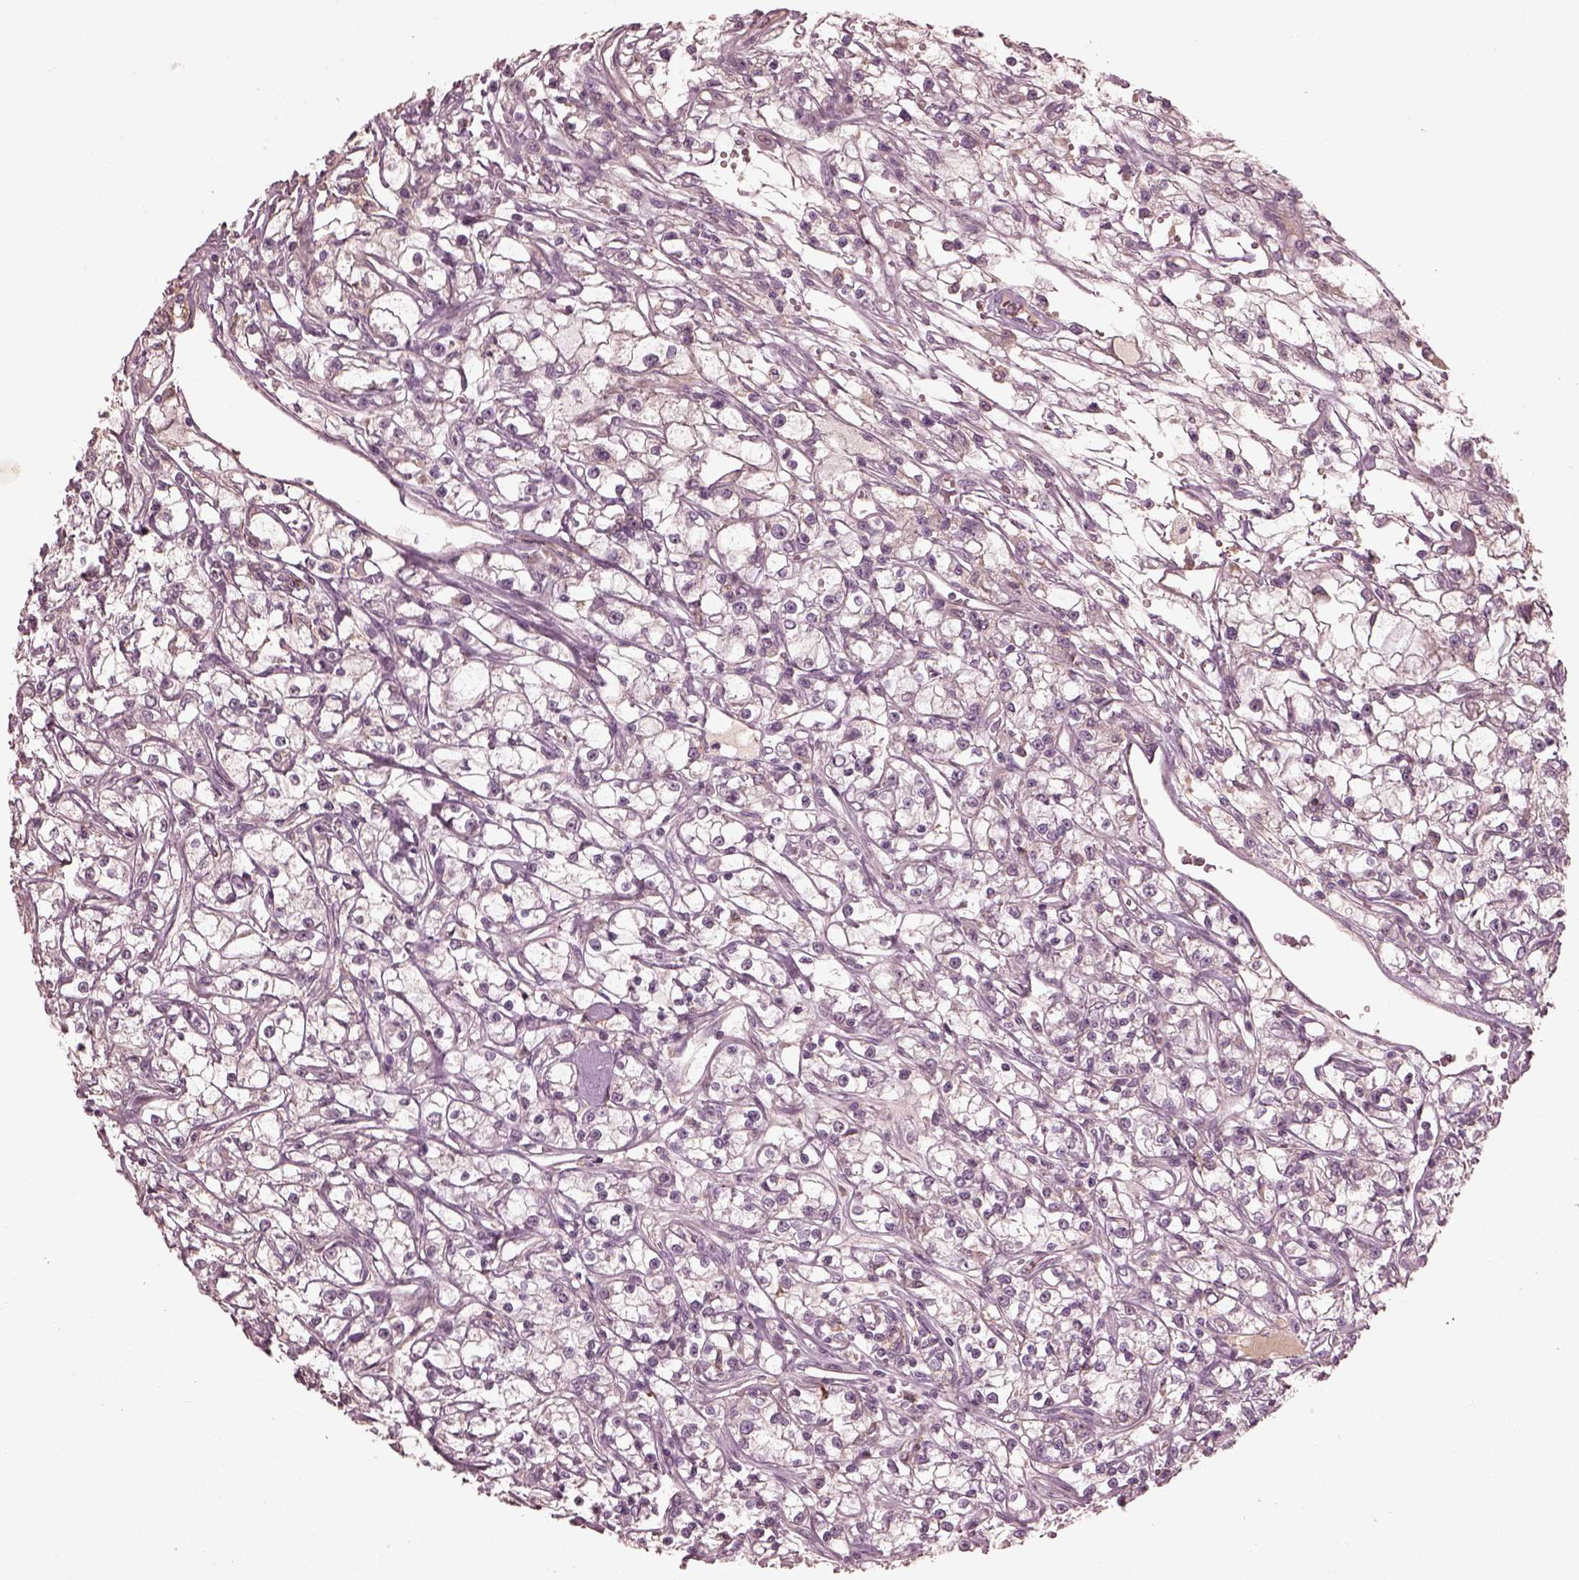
{"staining": {"intensity": "negative", "quantity": "none", "location": "none"}, "tissue": "renal cancer", "cell_type": "Tumor cells", "image_type": "cancer", "snomed": [{"axis": "morphology", "description": "Adenocarcinoma, NOS"}, {"axis": "topography", "description": "Kidney"}], "caption": "Immunohistochemistry (IHC) of human renal adenocarcinoma exhibits no staining in tumor cells. Nuclei are stained in blue.", "gene": "VWA5B1", "patient": {"sex": "female", "age": 59}}